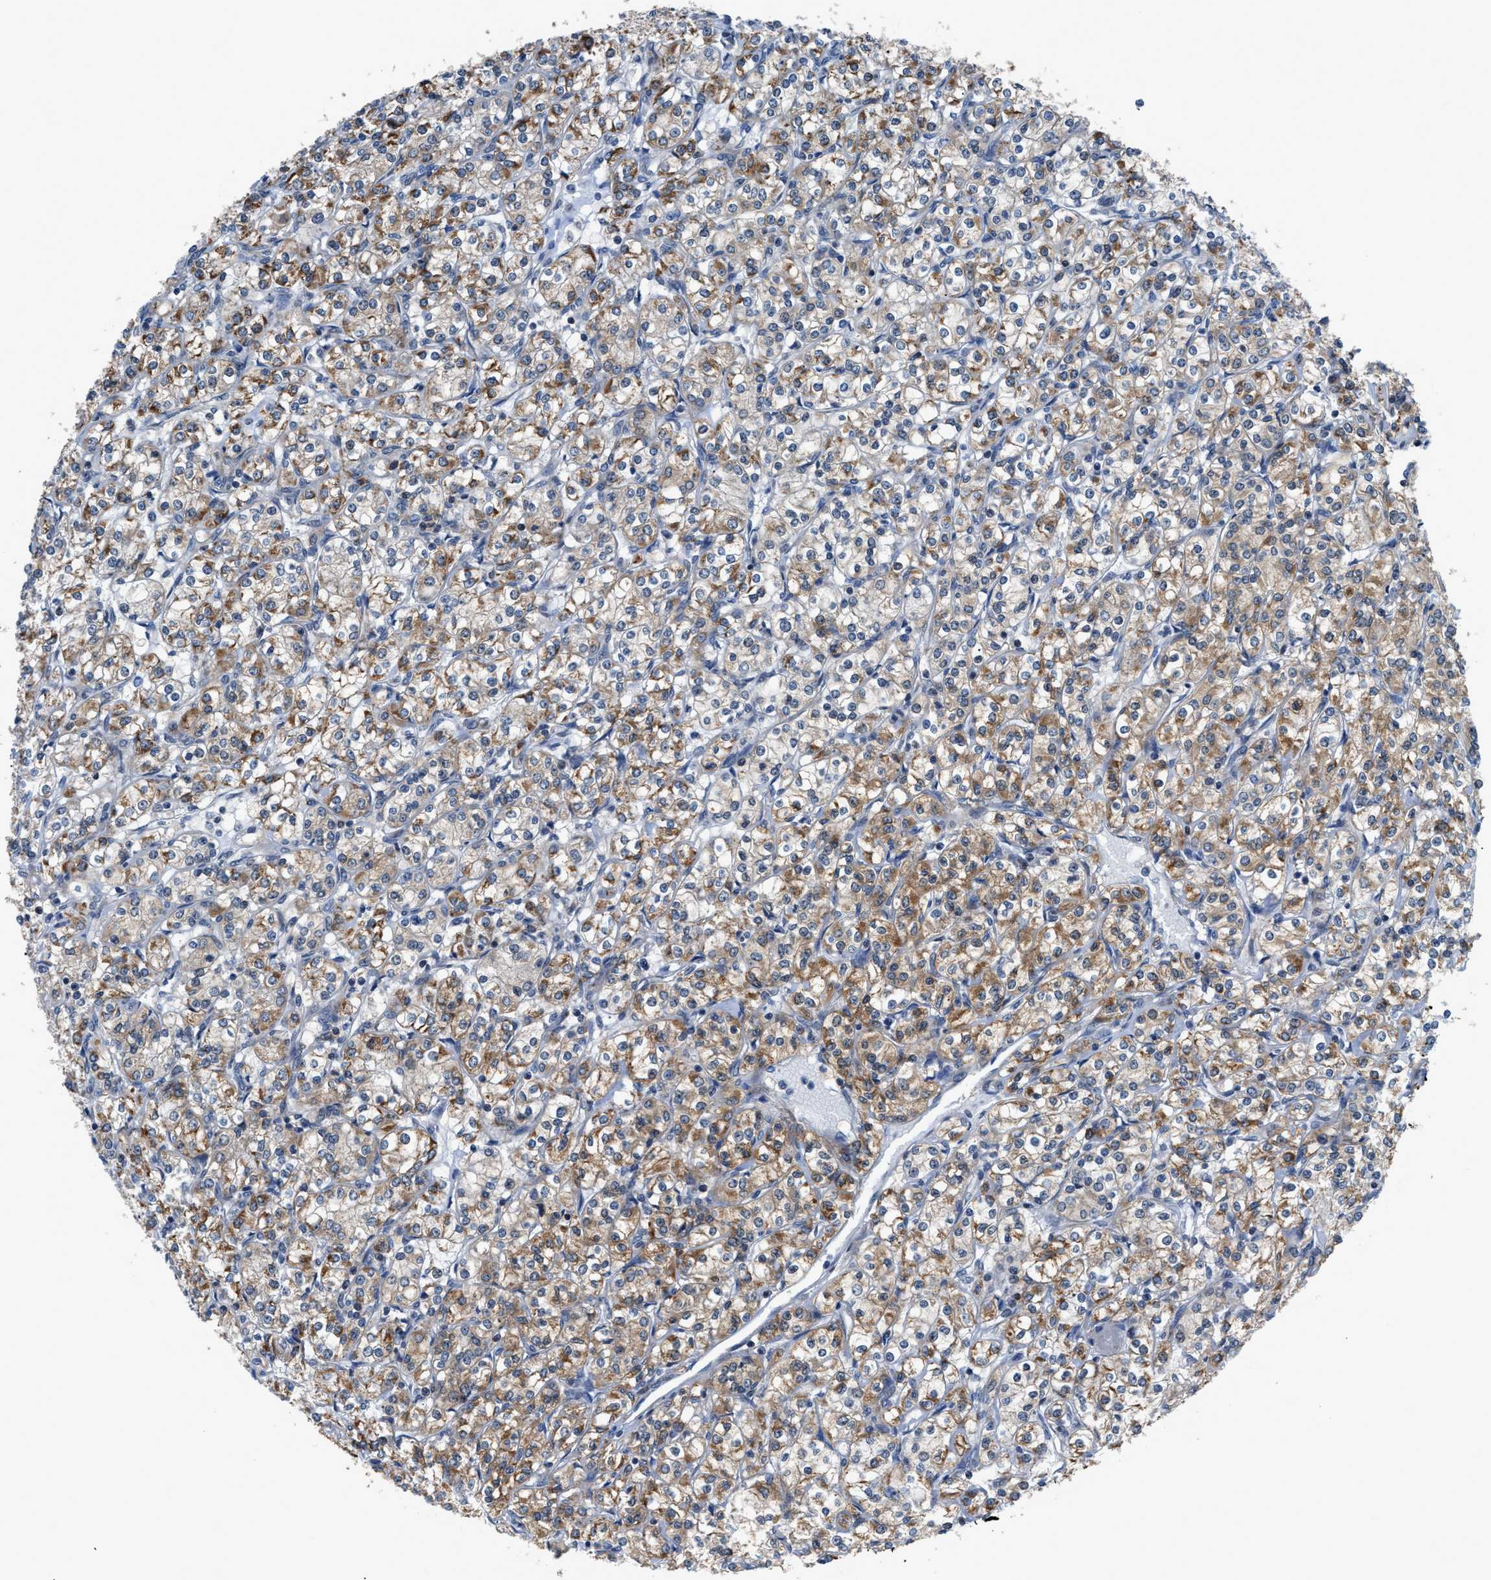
{"staining": {"intensity": "moderate", "quantity": ">75%", "location": "cytoplasmic/membranous"}, "tissue": "renal cancer", "cell_type": "Tumor cells", "image_type": "cancer", "snomed": [{"axis": "morphology", "description": "Adenocarcinoma, NOS"}, {"axis": "topography", "description": "Kidney"}], "caption": "Renal cancer stained for a protein reveals moderate cytoplasmic/membranous positivity in tumor cells.", "gene": "TMEM45B", "patient": {"sex": "male", "age": 77}}